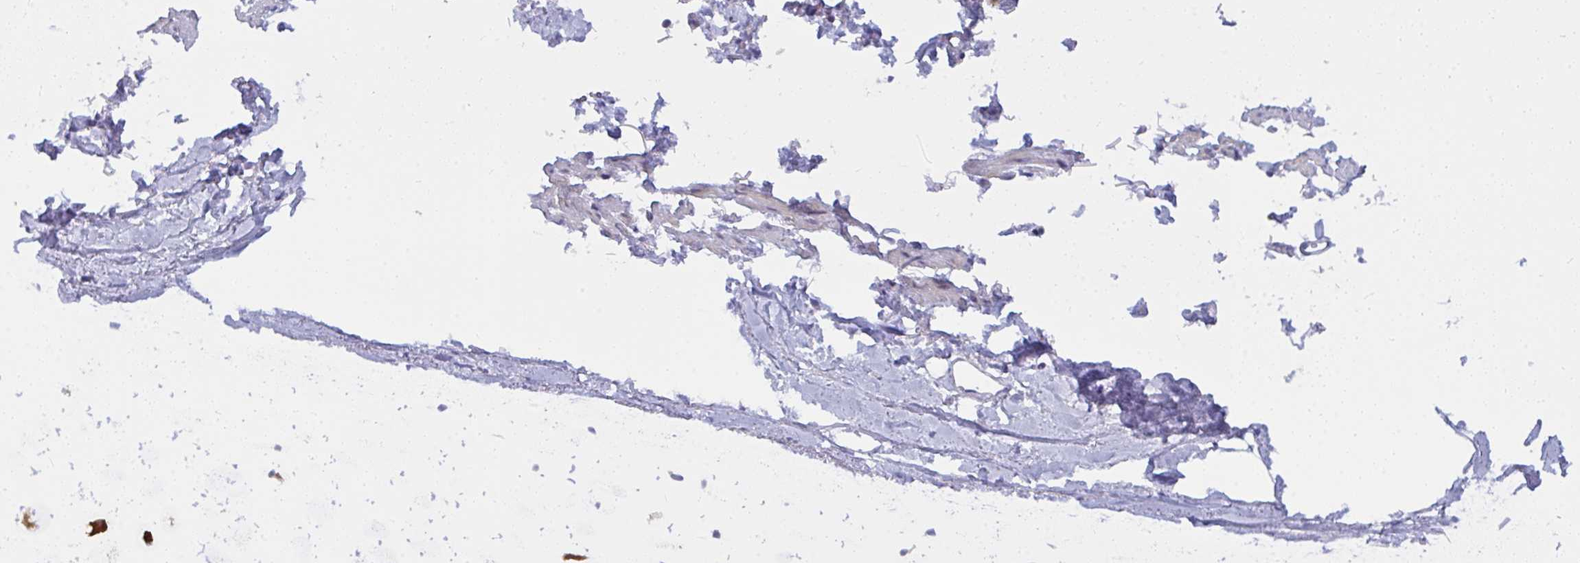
{"staining": {"intensity": "moderate", "quantity": "25%-75%", "location": "cytoplasmic/membranous"}, "tissue": "bronchus", "cell_type": "Respiratory epithelial cells", "image_type": "normal", "snomed": [{"axis": "morphology", "description": "Normal tissue, NOS"}, {"axis": "topography", "description": "Cartilage tissue"}, {"axis": "topography", "description": "Bronchus"}, {"axis": "topography", "description": "Peripheral nerve tissue"}], "caption": "High-power microscopy captured an immunohistochemistry micrograph of benign bronchus, revealing moderate cytoplasmic/membranous staining in about 25%-75% of respiratory epithelial cells. The protein is stained brown, and the nuclei are stained in blue (DAB IHC with brightfield microscopy, high magnification).", "gene": "SLC30A6", "patient": {"sex": "female", "age": 59}}